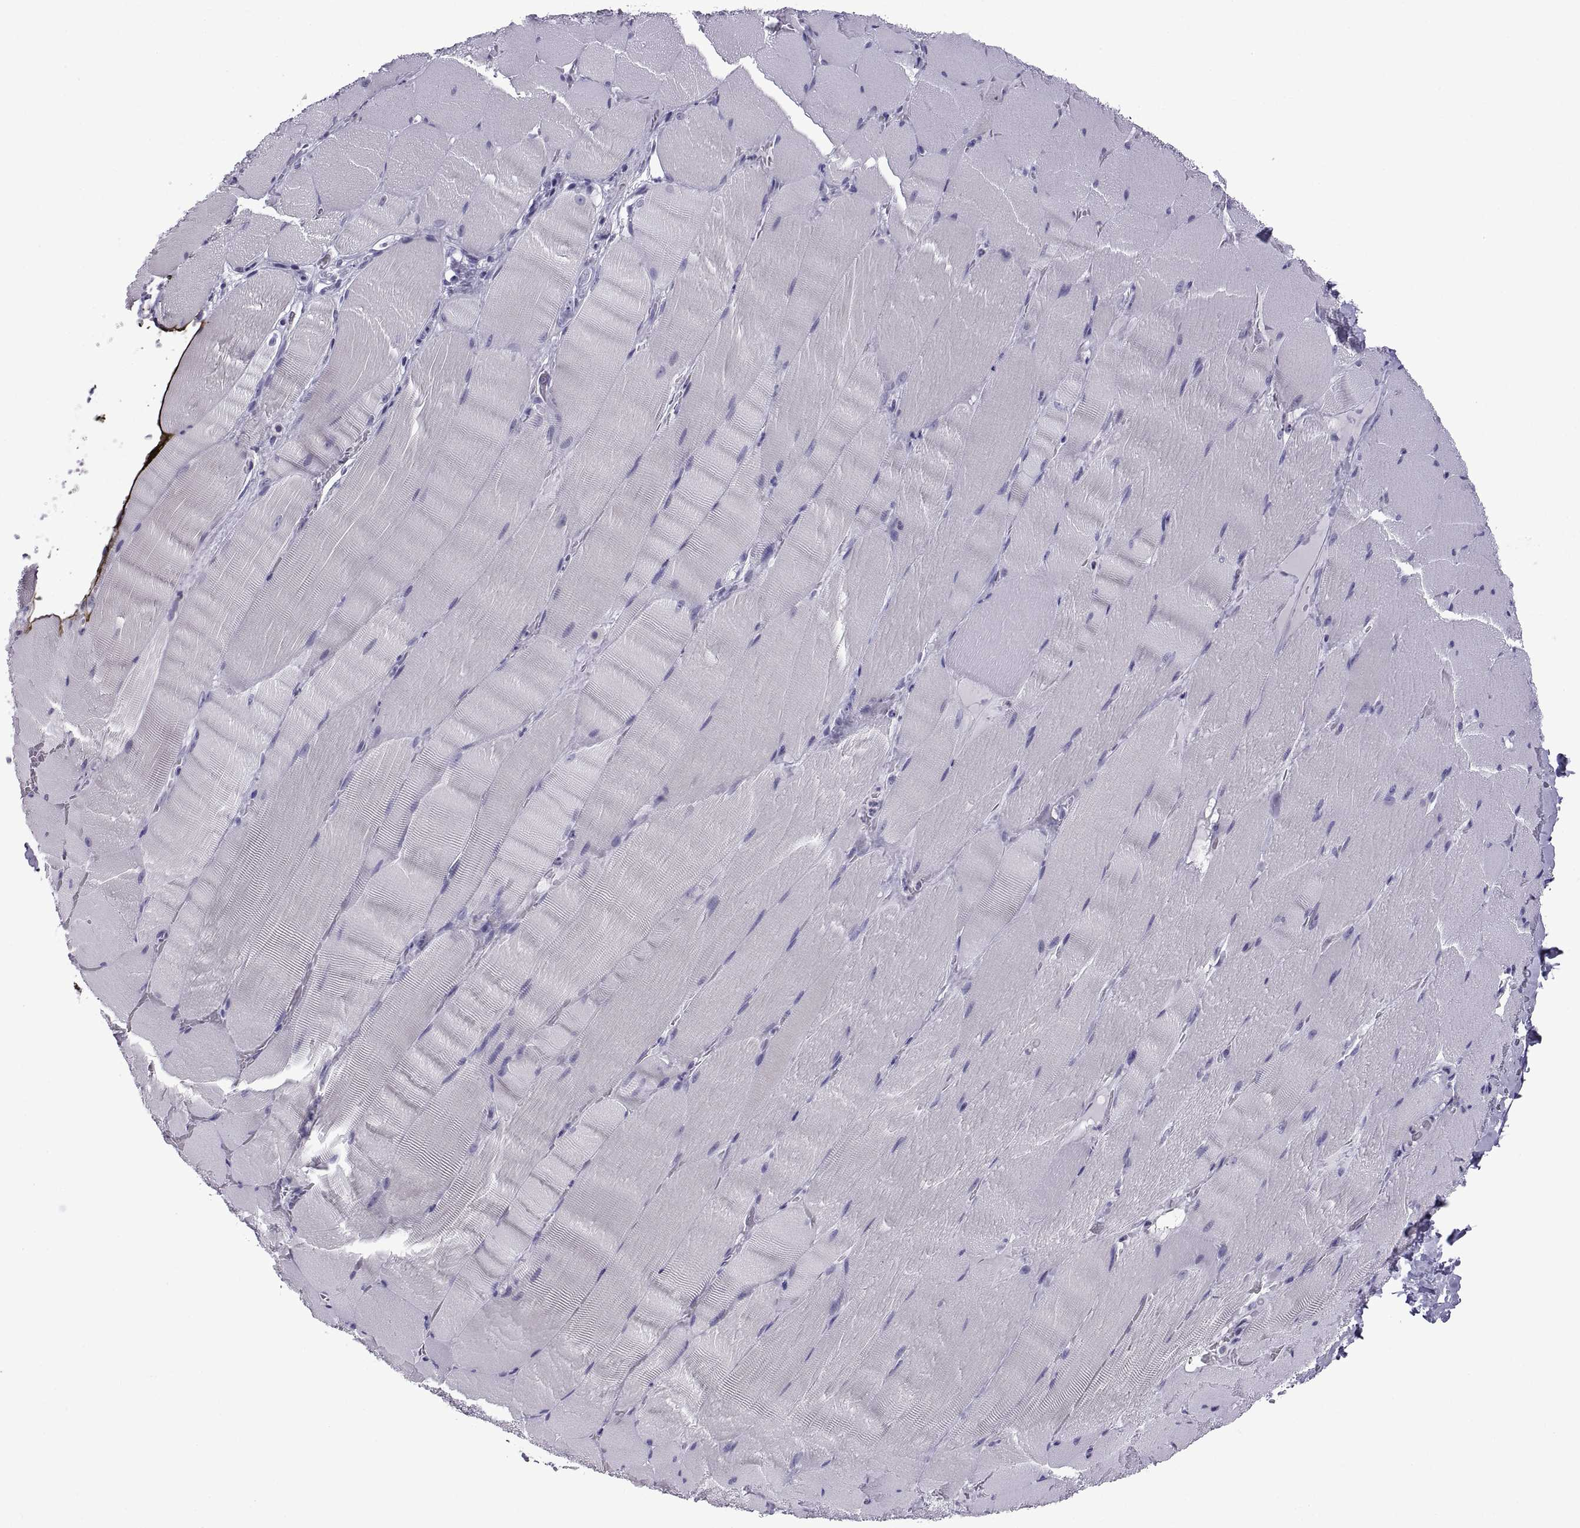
{"staining": {"intensity": "negative", "quantity": "none", "location": "none"}, "tissue": "skeletal muscle", "cell_type": "Myocytes", "image_type": "normal", "snomed": [{"axis": "morphology", "description": "Normal tissue, NOS"}, {"axis": "topography", "description": "Skeletal muscle"}], "caption": "This photomicrograph is of unremarkable skeletal muscle stained with IHC to label a protein in brown with the nuclei are counter-stained blue. There is no staining in myocytes. The staining was performed using DAB (3,3'-diaminobenzidine) to visualize the protein expression in brown, while the nuclei were stained in blue with hematoxylin (Magnification: 20x).", "gene": "C3orf22", "patient": {"sex": "male", "age": 56}}